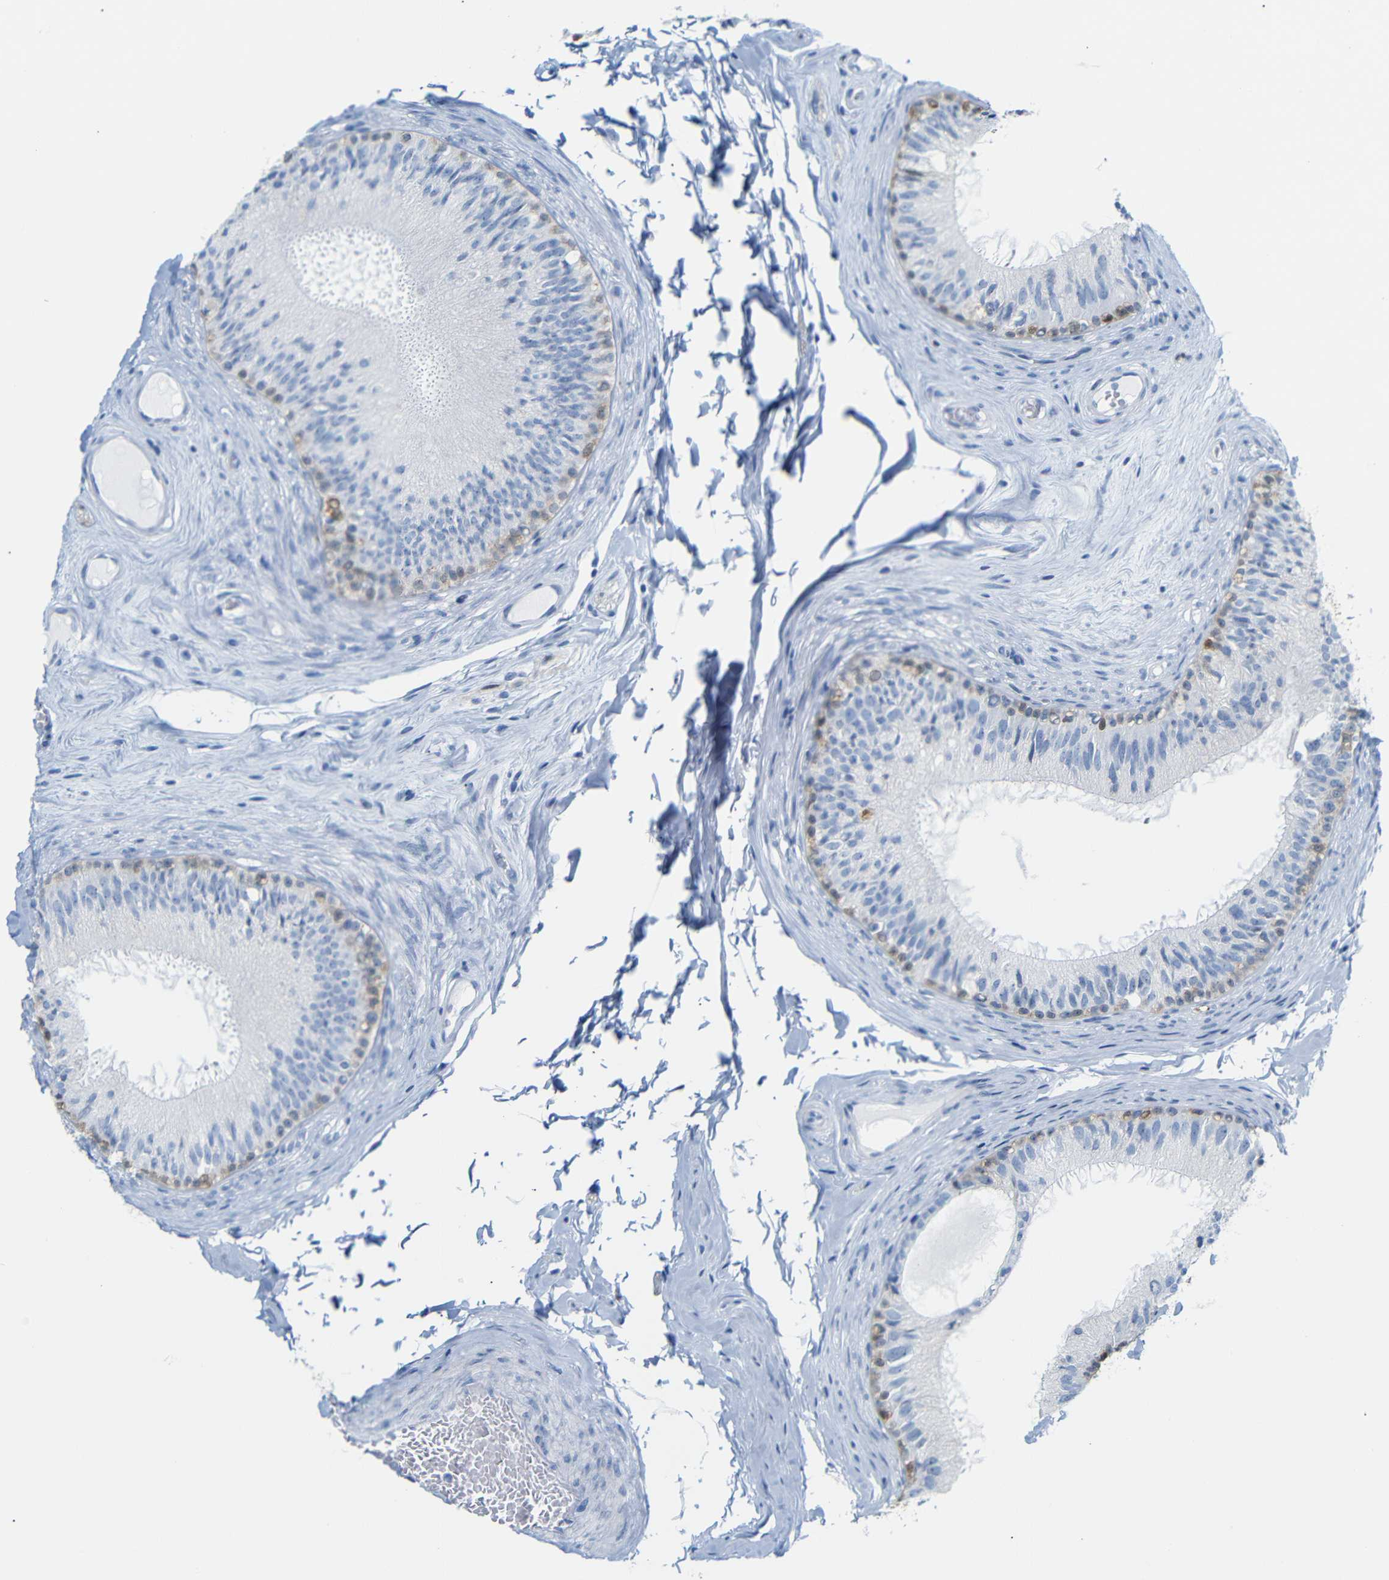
{"staining": {"intensity": "moderate", "quantity": "<25%", "location": "cytoplasmic/membranous,nuclear"}, "tissue": "epididymis", "cell_type": "Glandular cells", "image_type": "normal", "snomed": [{"axis": "morphology", "description": "Normal tissue, NOS"}, {"axis": "topography", "description": "Testis"}, {"axis": "topography", "description": "Epididymis"}], "caption": "Brown immunohistochemical staining in normal epididymis demonstrates moderate cytoplasmic/membranous,nuclear staining in about <25% of glandular cells.", "gene": "MT1A", "patient": {"sex": "male", "age": 36}}